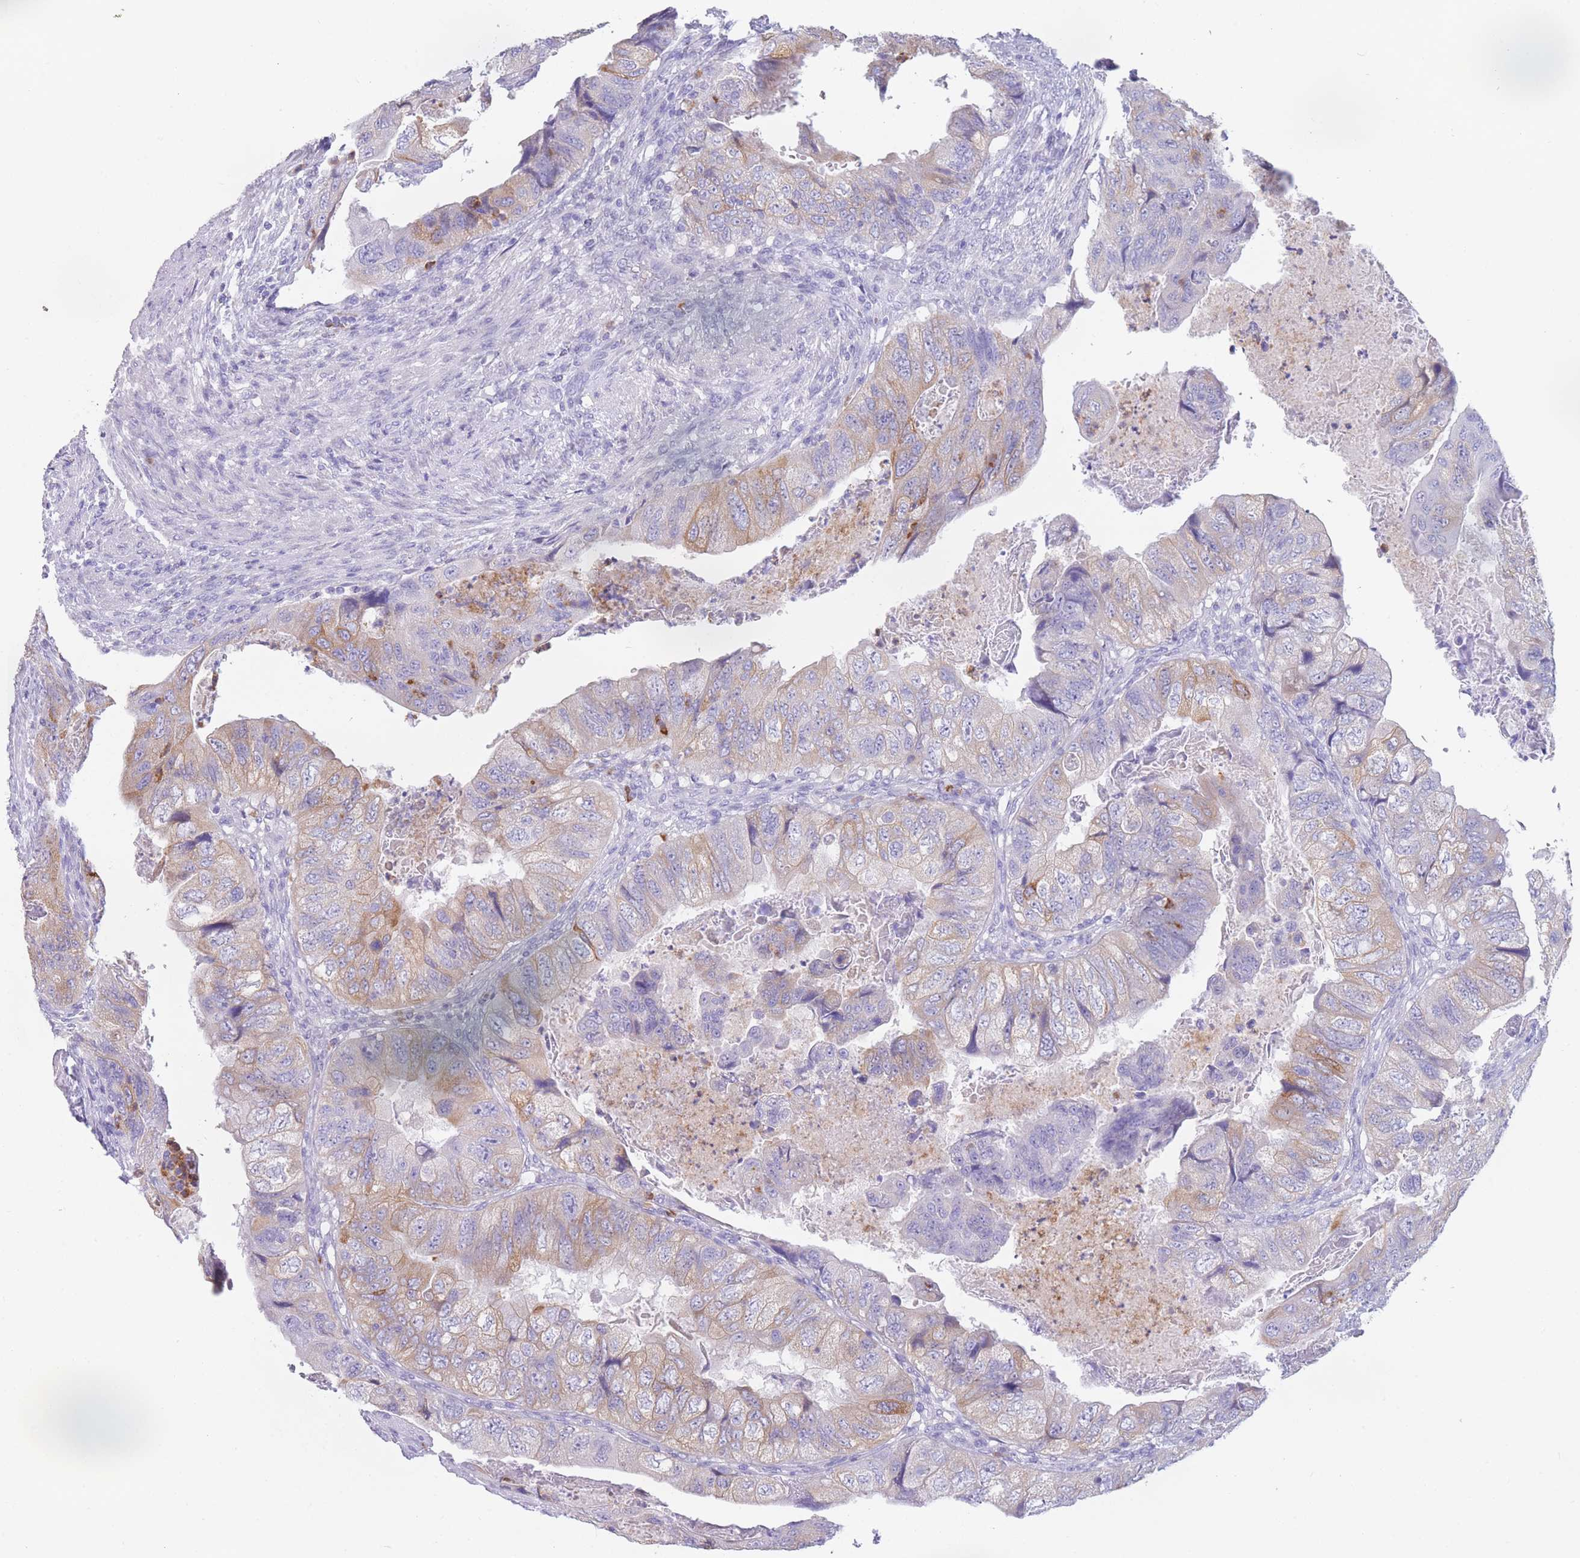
{"staining": {"intensity": "strong", "quantity": "<25%", "location": "cytoplasmic/membranous"}, "tissue": "colorectal cancer", "cell_type": "Tumor cells", "image_type": "cancer", "snomed": [{"axis": "morphology", "description": "Adenocarcinoma, NOS"}, {"axis": "topography", "description": "Rectum"}], "caption": "Immunohistochemistry (IHC) micrograph of neoplastic tissue: human colorectal cancer (adenocarcinoma) stained using IHC exhibits medium levels of strong protein expression localized specifically in the cytoplasmic/membranous of tumor cells, appearing as a cytoplasmic/membranous brown color.", "gene": "ZNF627", "patient": {"sex": "male", "age": 63}}